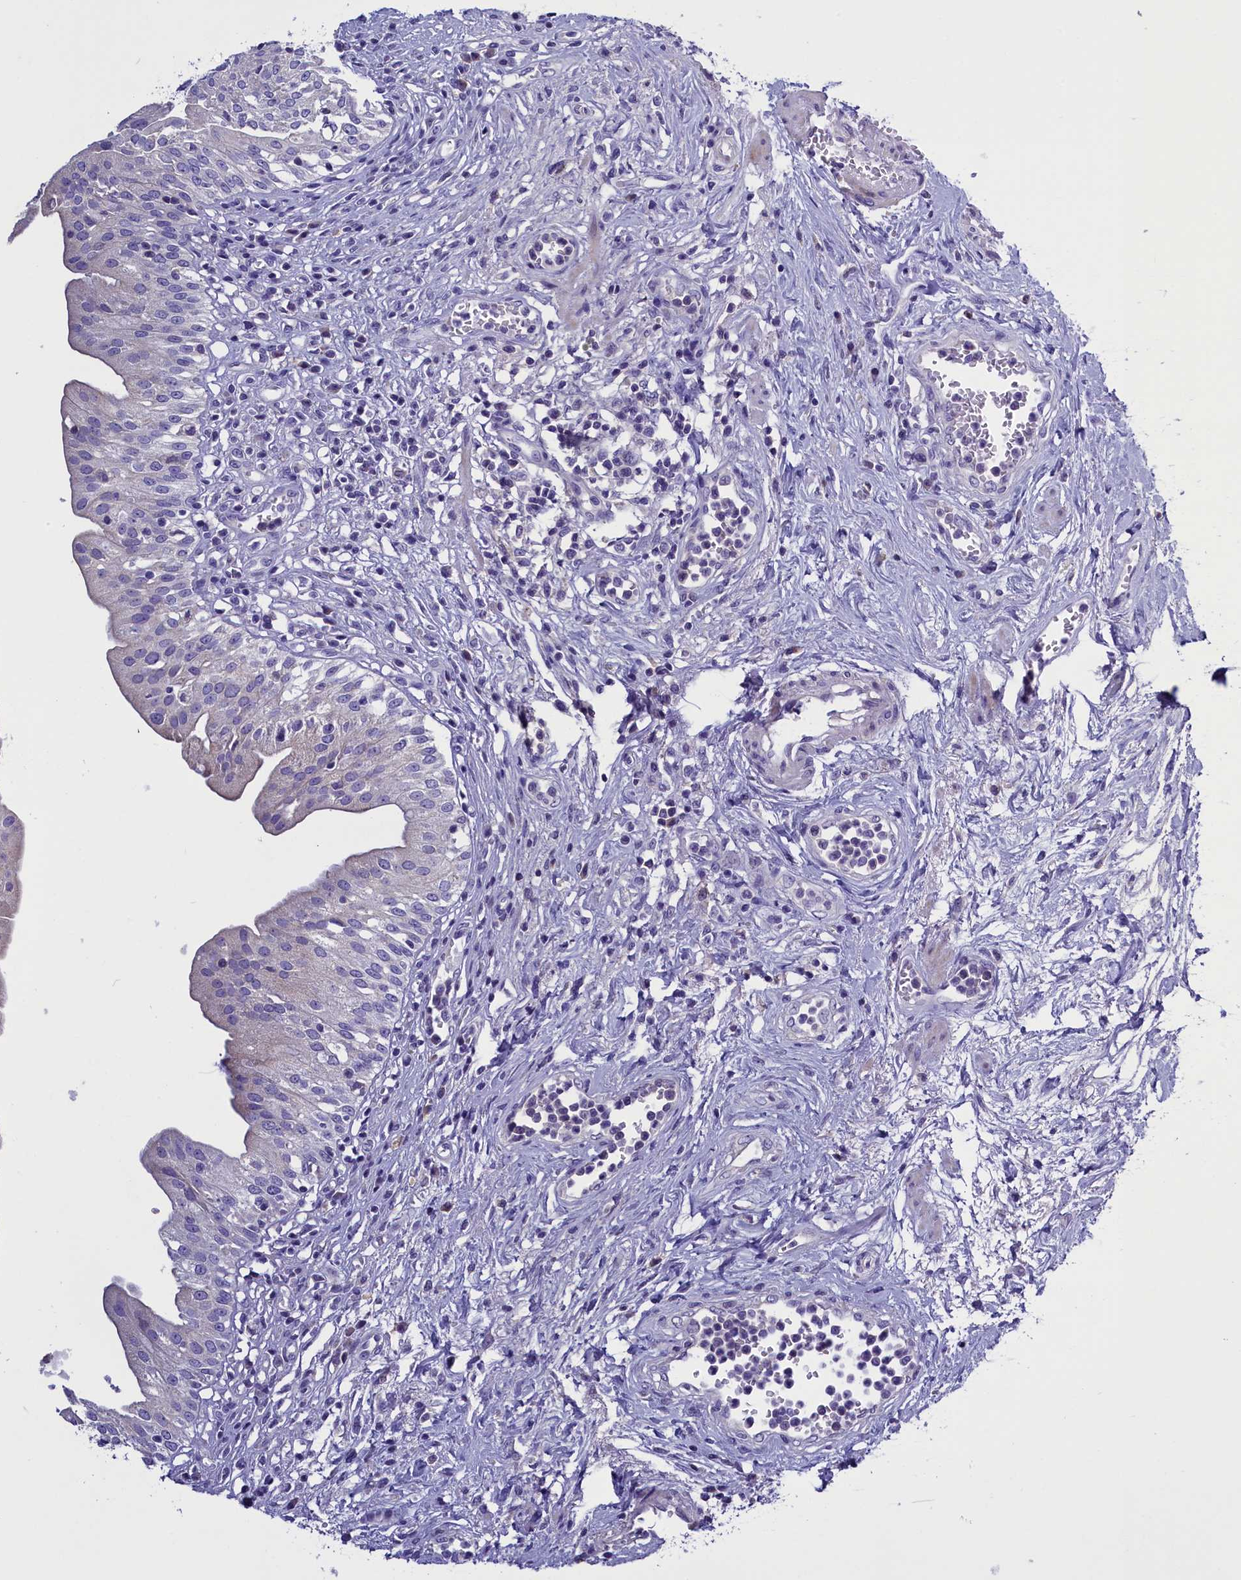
{"staining": {"intensity": "negative", "quantity": "none", "location": "none"}, "tissue": "urinary bladder", "cell_type": "Urothelial cells", "image_type": "normal", "snomed": [{"axis": "morphology", "description": "Normal tissue, NOS"}, {"axis": "morphology", "description": "Inflammation, NOS"}, {"axis": "topography", "description": "Urinary bladder"}], "caption": "This is an immunohistochemistry (IHC) image of benign urinary bladder. There is no expression in urothelial cells.", "gene": "RTTN", "patient": {"sex": "male", "age": 63}}